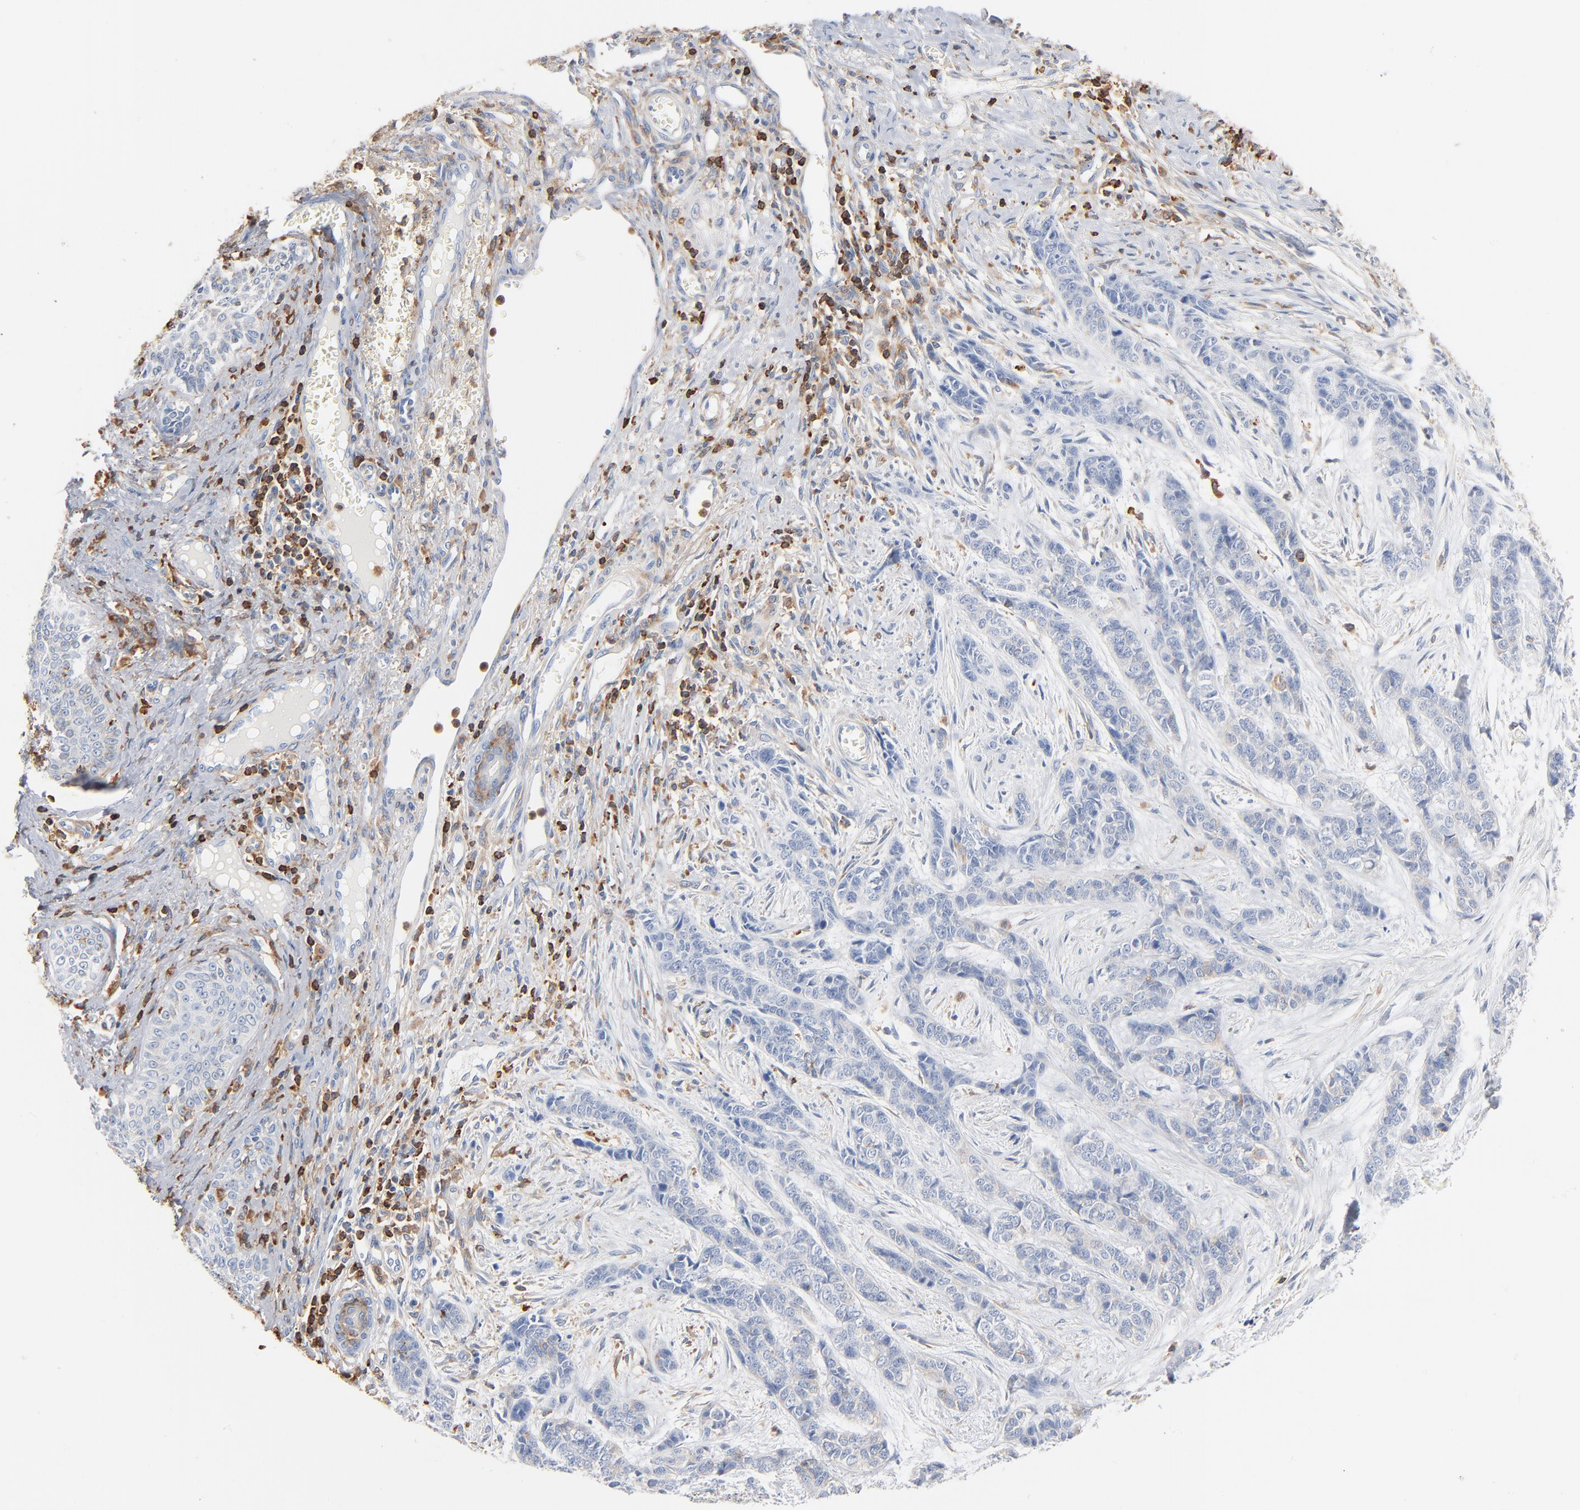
{"staining": {"intensity": "weak", "quantity": "<25%", "location": "cytoplasmic/membranous"}, "tissue": "skin cancer", "cell_type": "Tumor cells", "image_type": "cancer", "snomed": [{"axis": "morphology", "description": "Basal cell carcinoma"}, {"axis": "topography", "description": "Skin"}], "caption": "This histopathology image is of skin cancer (basal cell carcinoma) stained with IHC to label a protein in brown with the nuclei are counter-stained blue. There is no expression in tumor cells.", "gene": "SH3KBP1", "patient": {"sex": "female", "age": 64}}